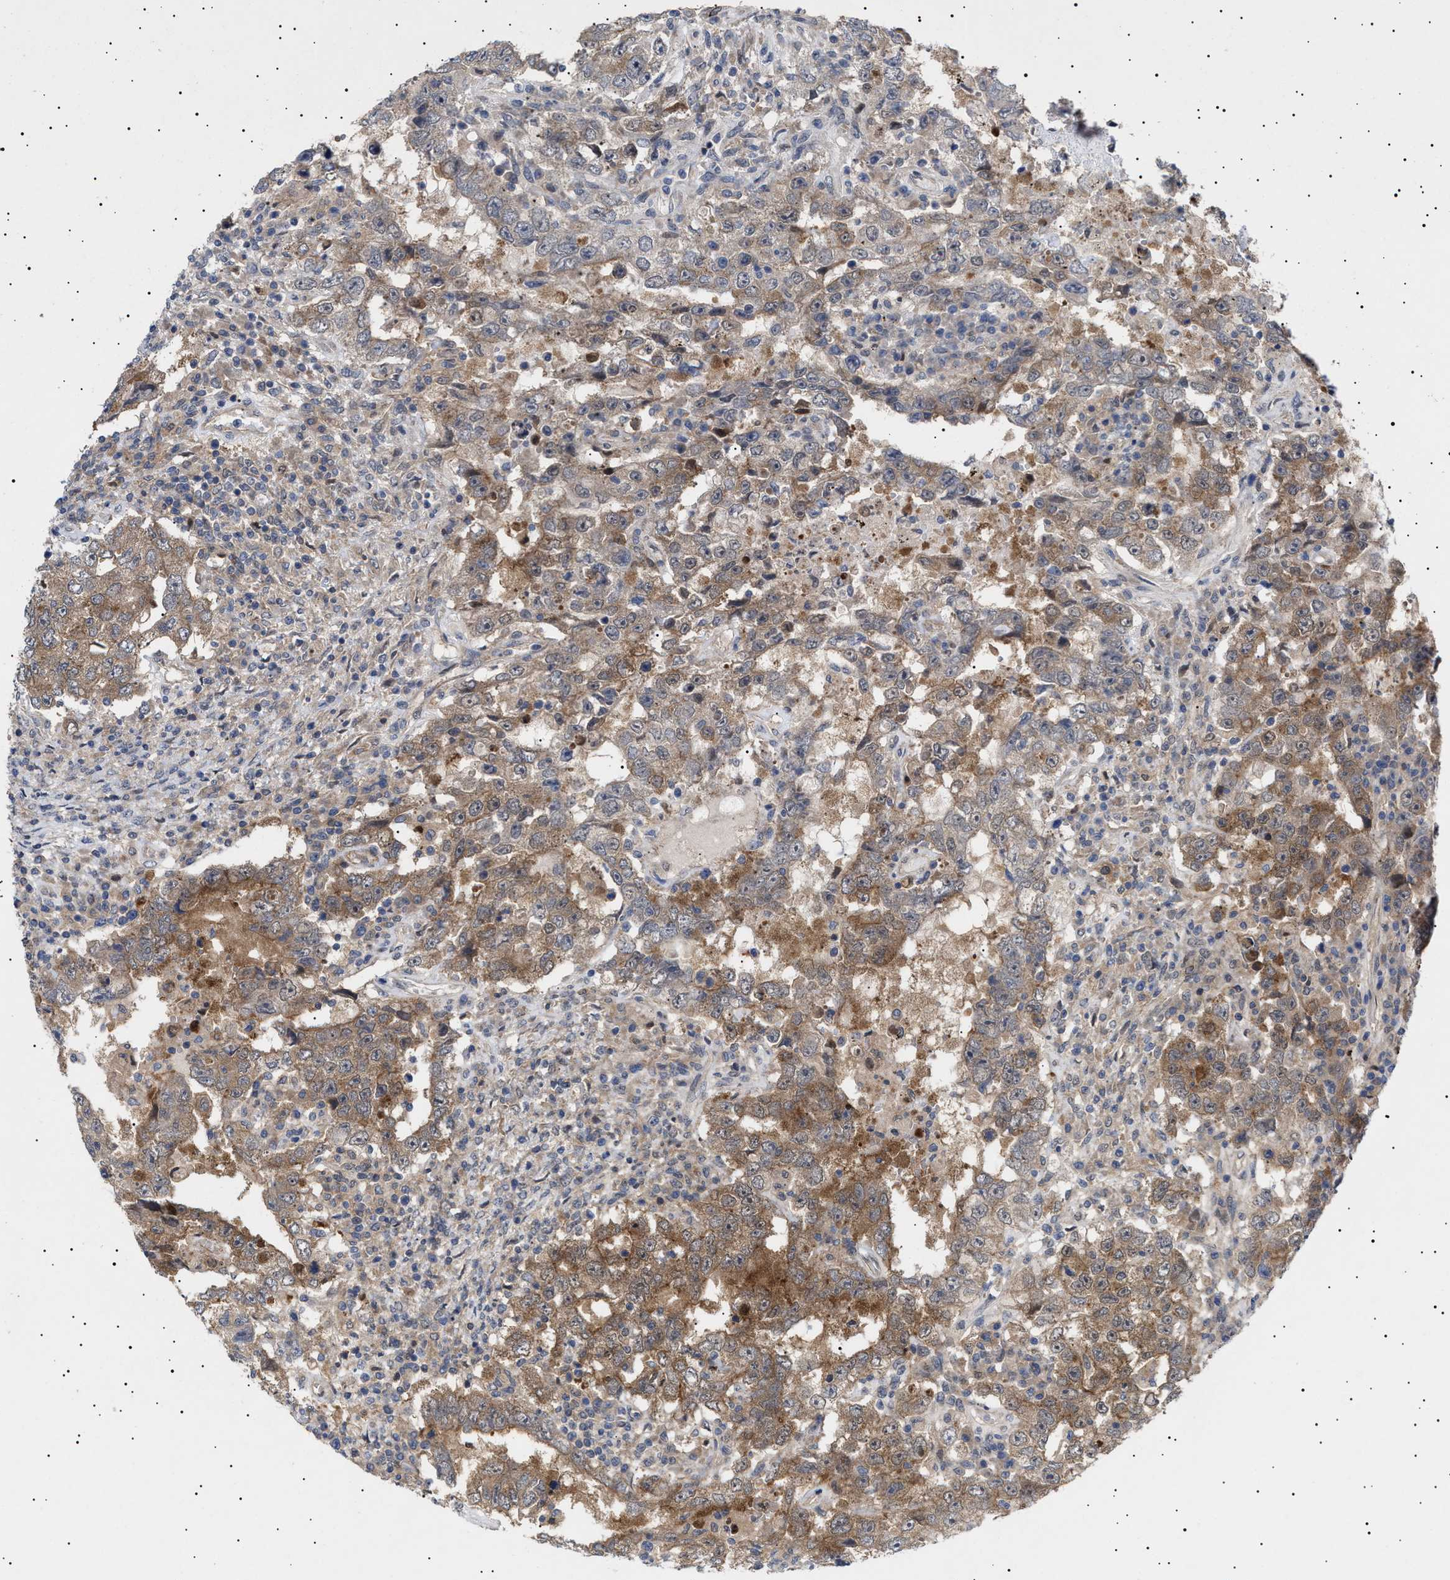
{"staining": {"intensity": "moderate", "quantity": ">75%", "location": "cytoplasmic/membranous"}, "tissue": "testis cancer", "cell_type": "Tumor cells", "image_type": "cancer", "snomed": [{"axis": "morphology", "description": "Carcinoma, Embryonal, NOS"}, {"axis": "topography", "description": "Testis"}], "caption": "Immunohistochemistry (IHC) (DAB (3,3'-diaminobenzidine)) staining of human testis embryonal carcinoma demonstrates moderate cytoplasmic/membranous protein positivity in about >75% of tumor cells. Using DAB (brown) and hematoxylin (blue) stains, captured at high magnification using brightfield microscopy.", "gene": "NPLOC4", "patient": {"sex": "male", "age": 26}}